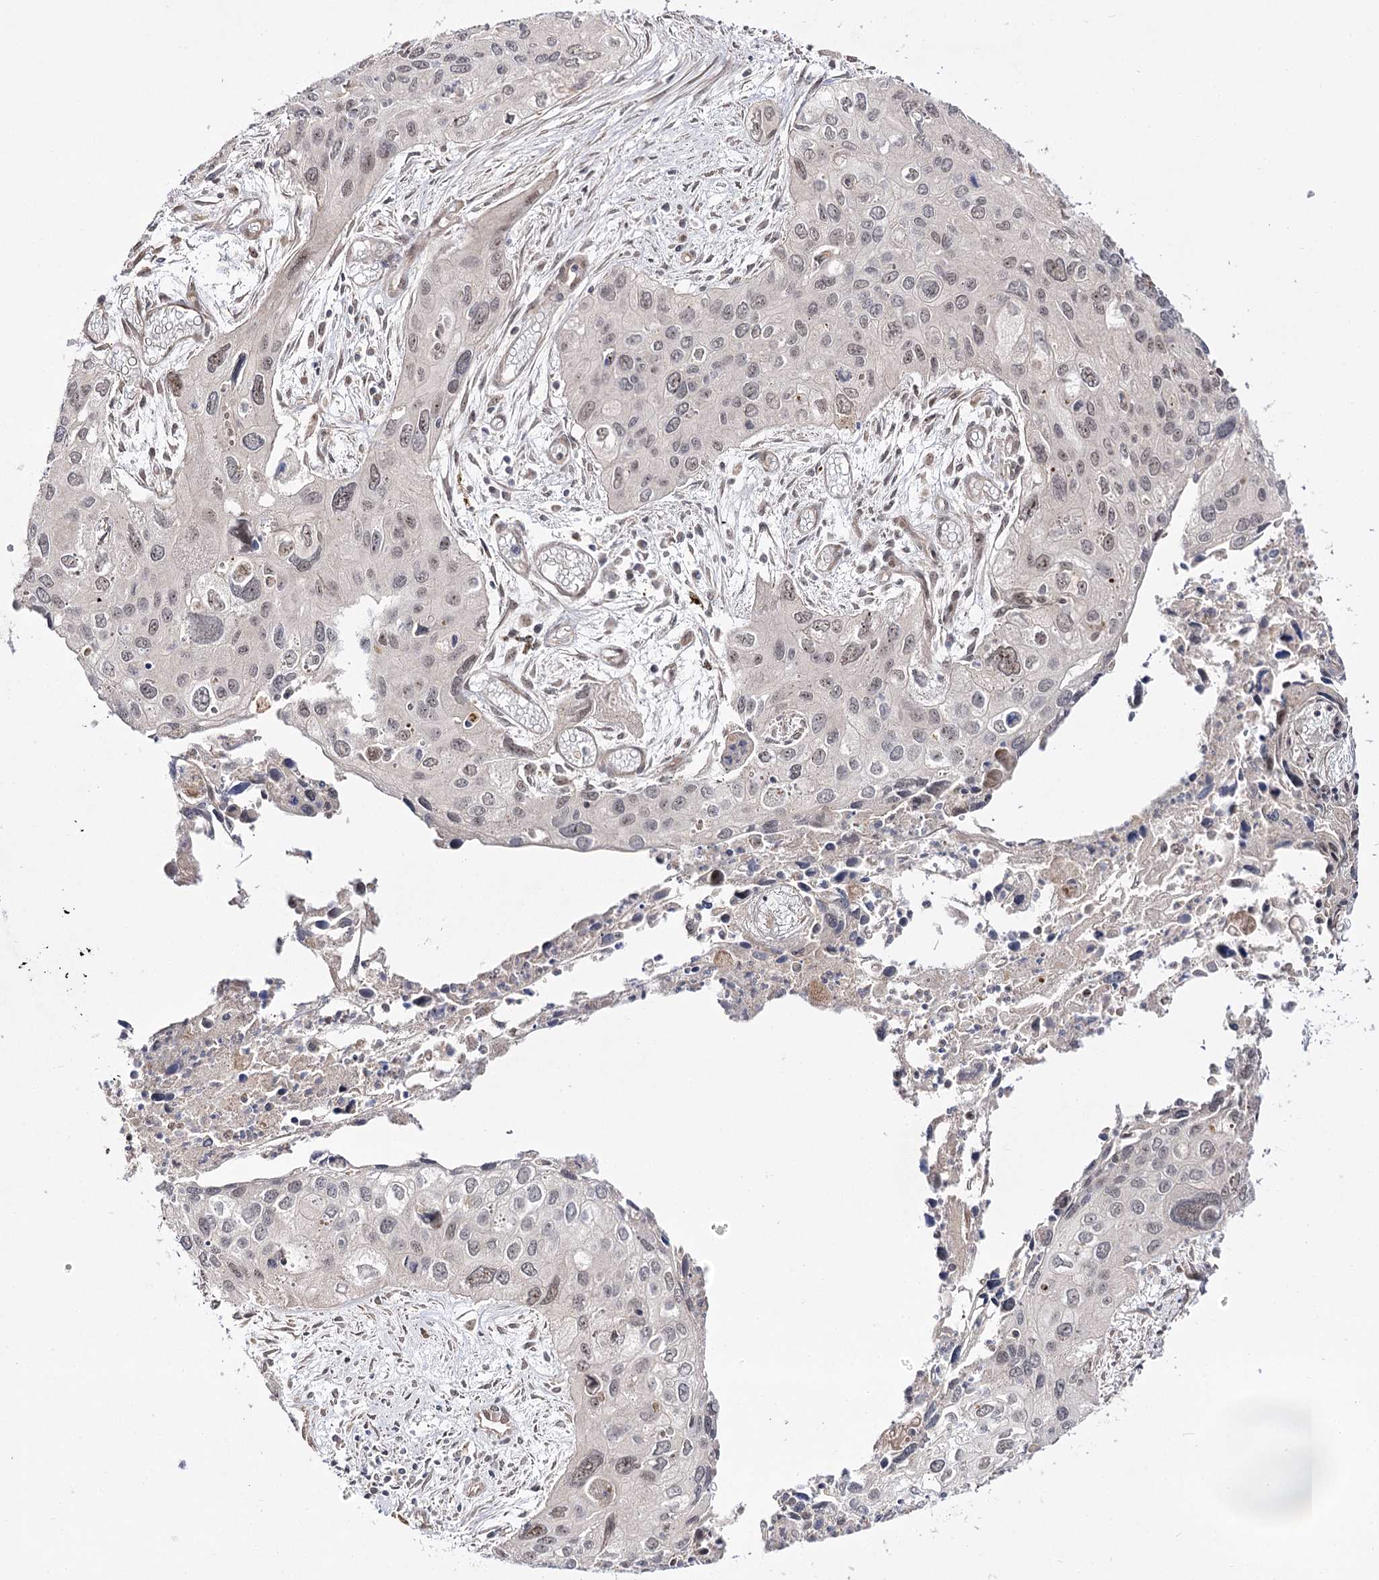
{"staining": {"intensity": "weak", "quantity": "<25%", "location": "nuclear"}, "tissue": "cervical cancer", "cell_type": "Tumor cells", "image_type": "cancer", "snomed": [{"axis": "morphology", "description": "Squamous cell carcinoma, NOS"}, {"axis": "topography", "description": "Cervix"}], "caption": "The photomicrograph exhibits no significant staining in tumor cells of cervical squamous cell carcinoma.", "gene": "RRP9", "patient": {"sex": "female", "age": 55}}